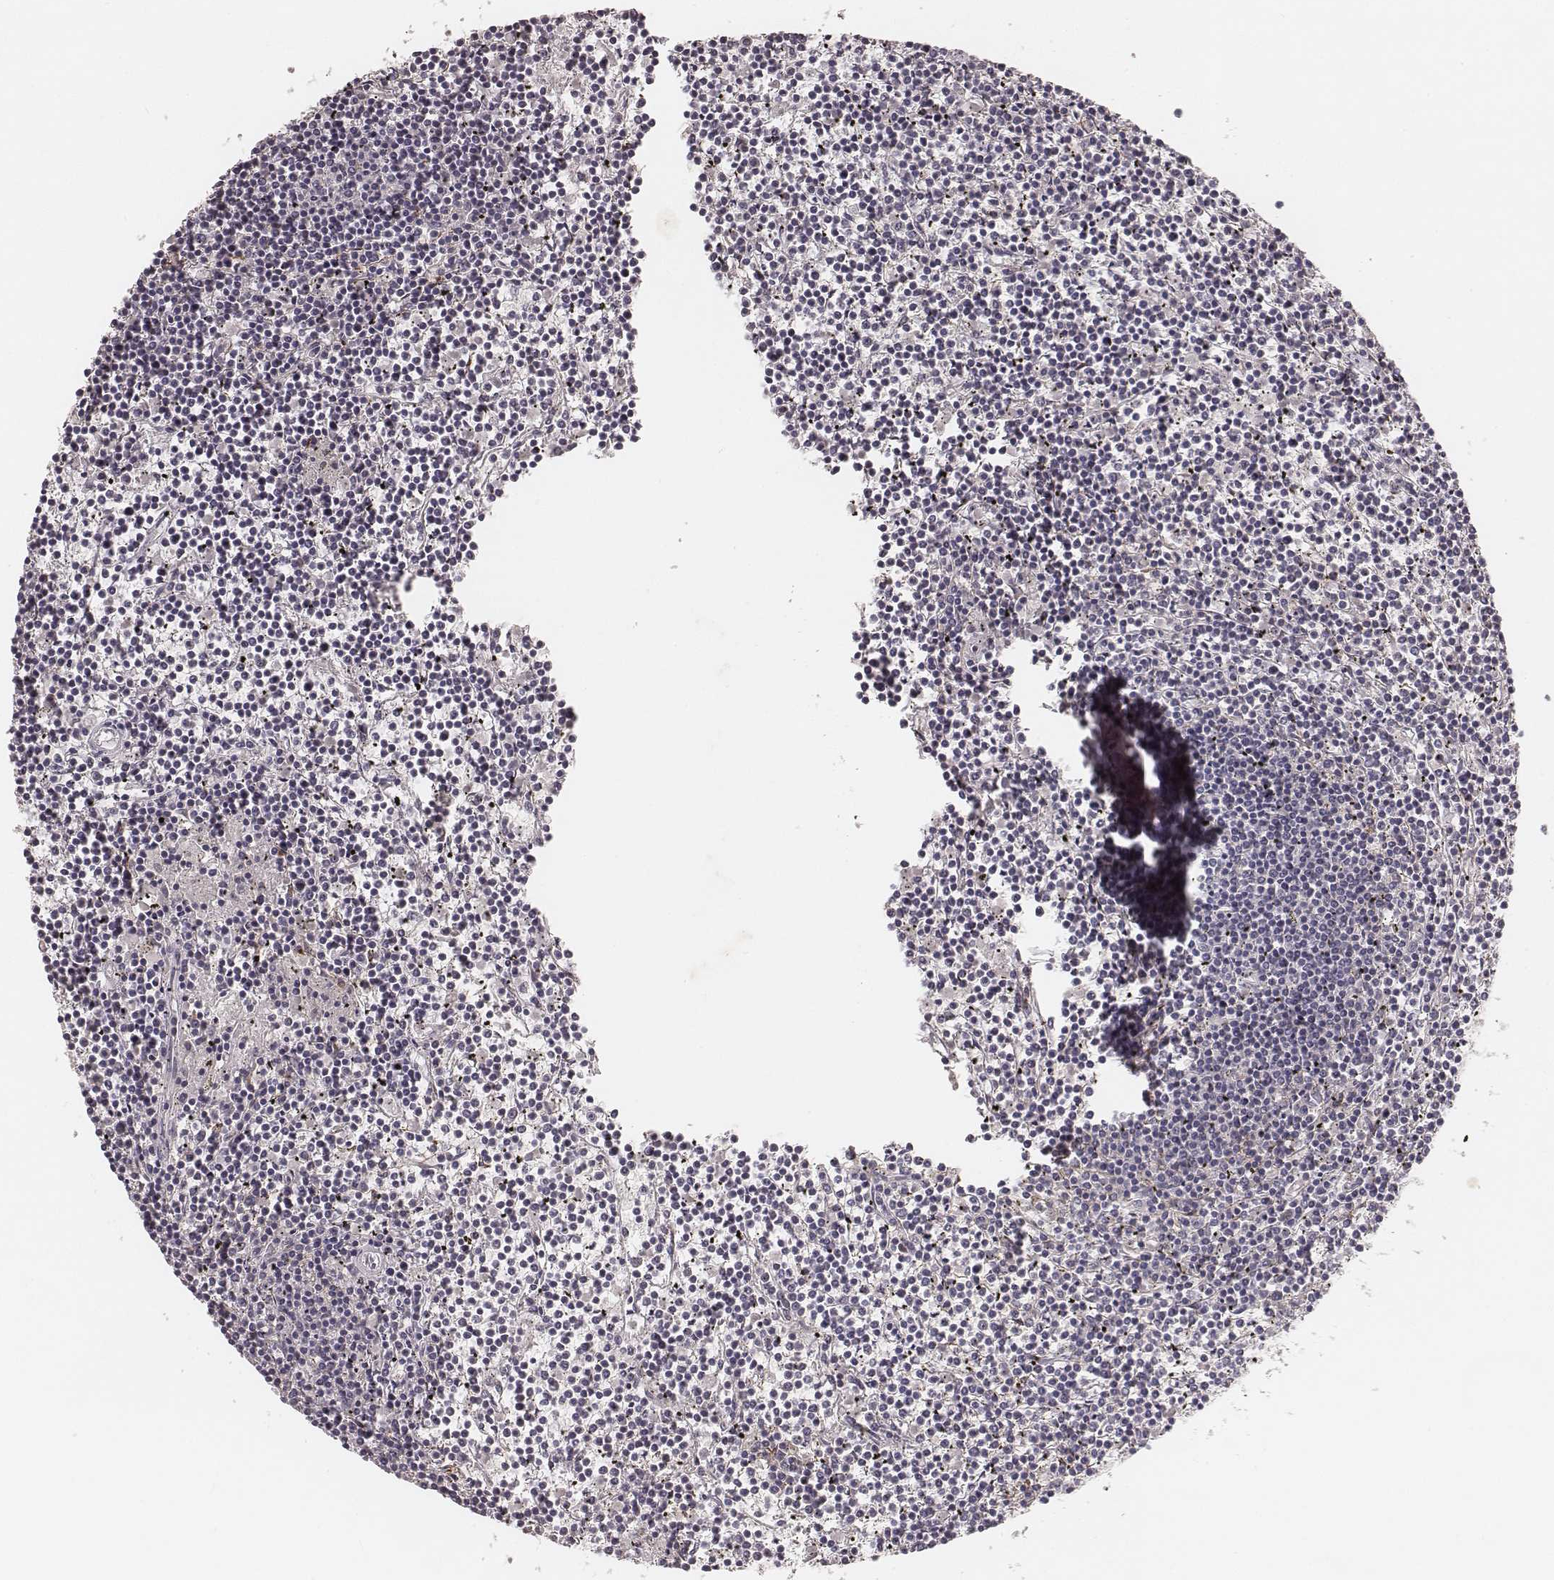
{"staining": {"intensity": "negative", "quantity": "none", "location": "none"}, "tissue": "lymphoma", "cell_type": "Tumor cells", "image_type": "cancer", "snomed": [{"axis": "morphology", "description": "Malignant lymphoma, non-Hodgkin's type, Low grade"}, {"axis": "topography", "description": "Spleen"}], "caption": "Lymphoma was stained to show a protein in brown. There is no significant expression in tumor cells. The staining is performed using DAB (3,3'-diaminobenzidine) brown chromogen with nuclei counter-stained in using hematoxylin.", "gene": "MADCAM1", "patient": {"sex": "female", "age": 19}}